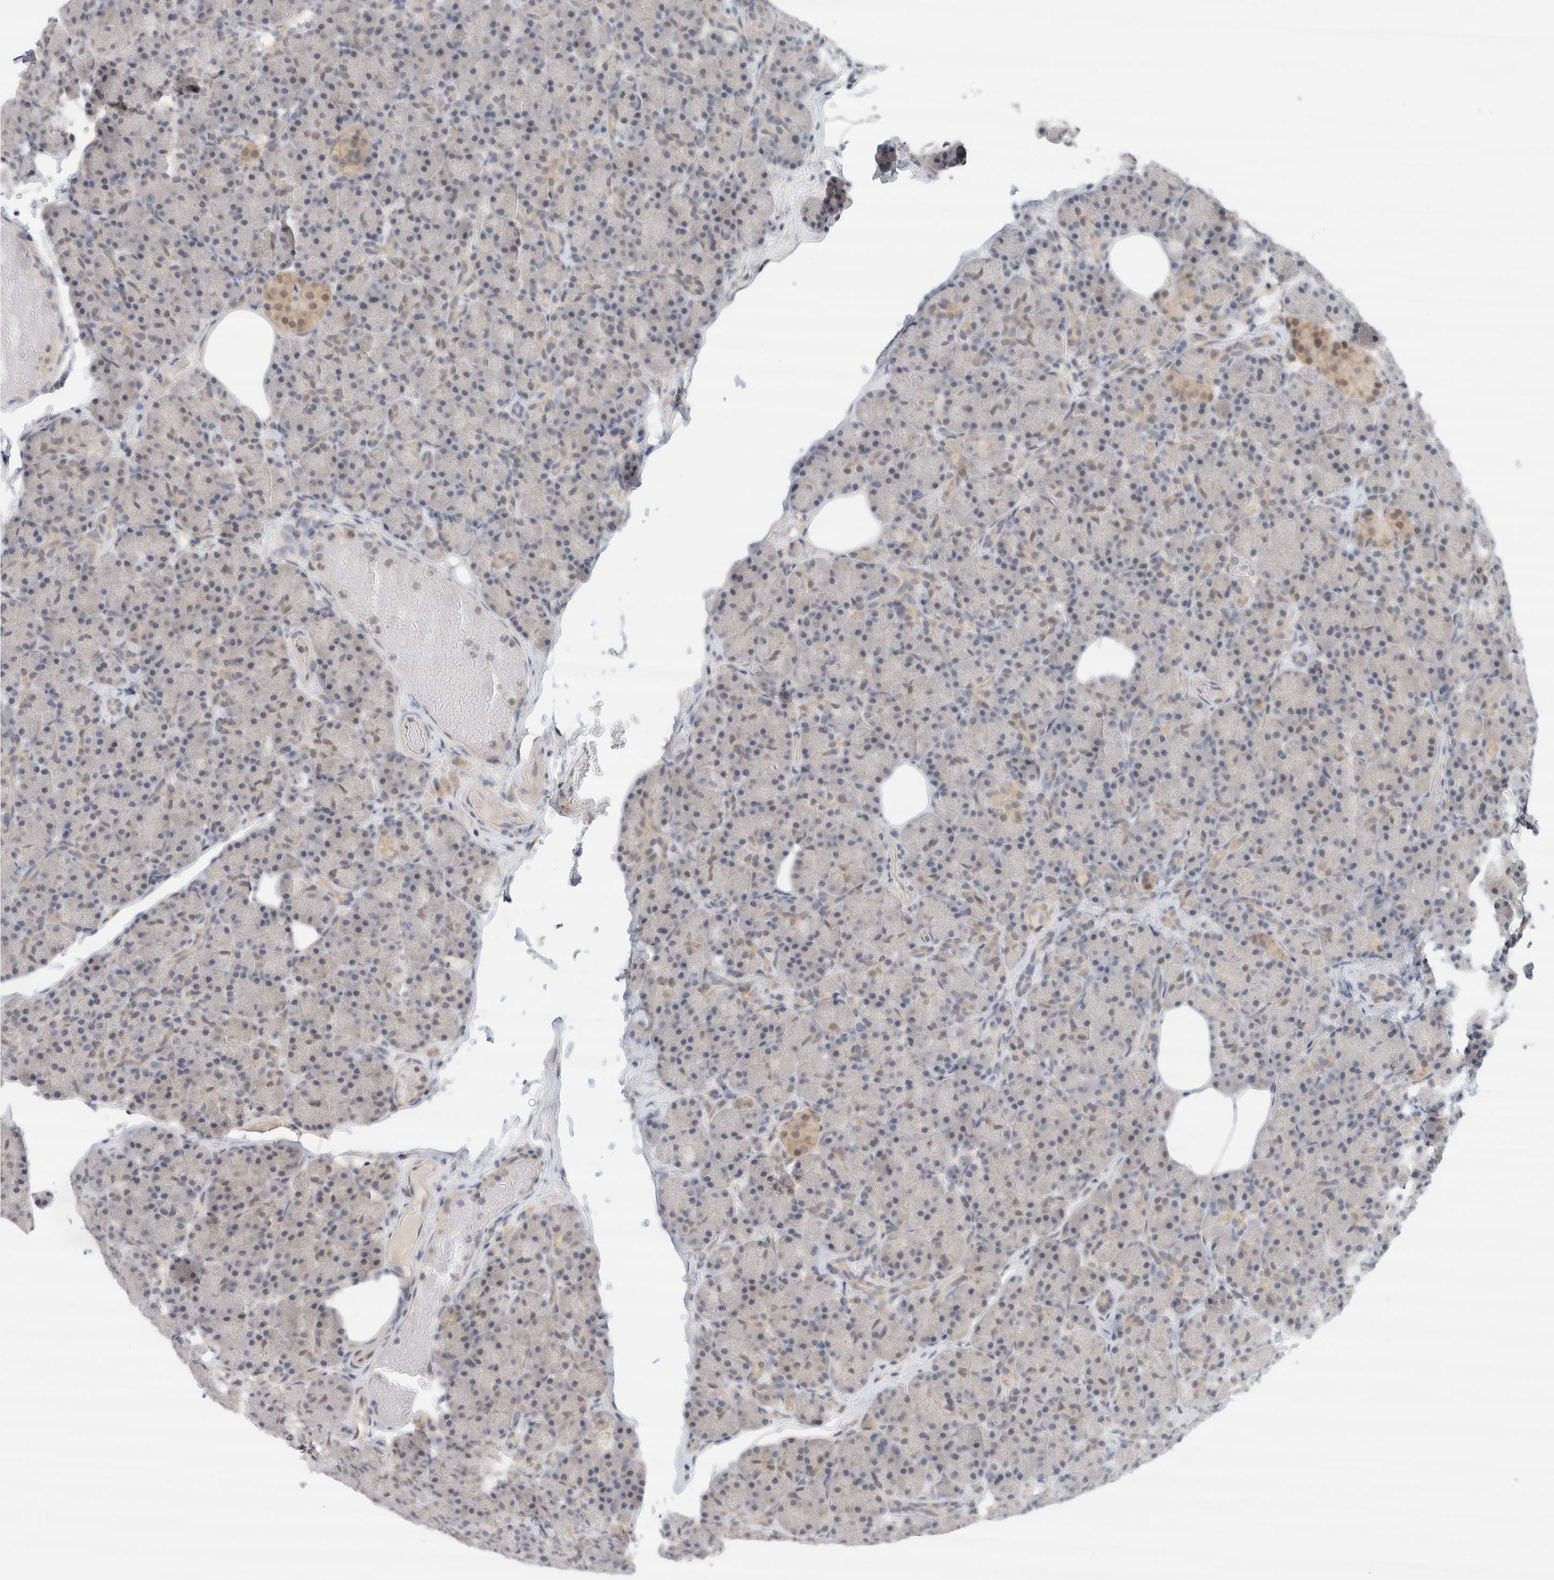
{"staining": {"intensity": "weak", "quantity": "<25%", "location": "nuclear"}, "tissue": "pancreas", "cell_type": "Exocrine glandular cells", "image_type": "normal", "snomed": [{"axis": "morphology", "description": "Normal tissue, NOS"}, {"axis": "topography", "description": "Pancreas"}], "caption": "This micrograph is of normal pancreas stained with immunohistochemistry (IHC) to label a protein in brown with the nuclei are counter-stained blue. There is no positivity in exocrine glandular cells.", "gene": "EIF4G3", "patient": {"sex": "female", "age": 43}}